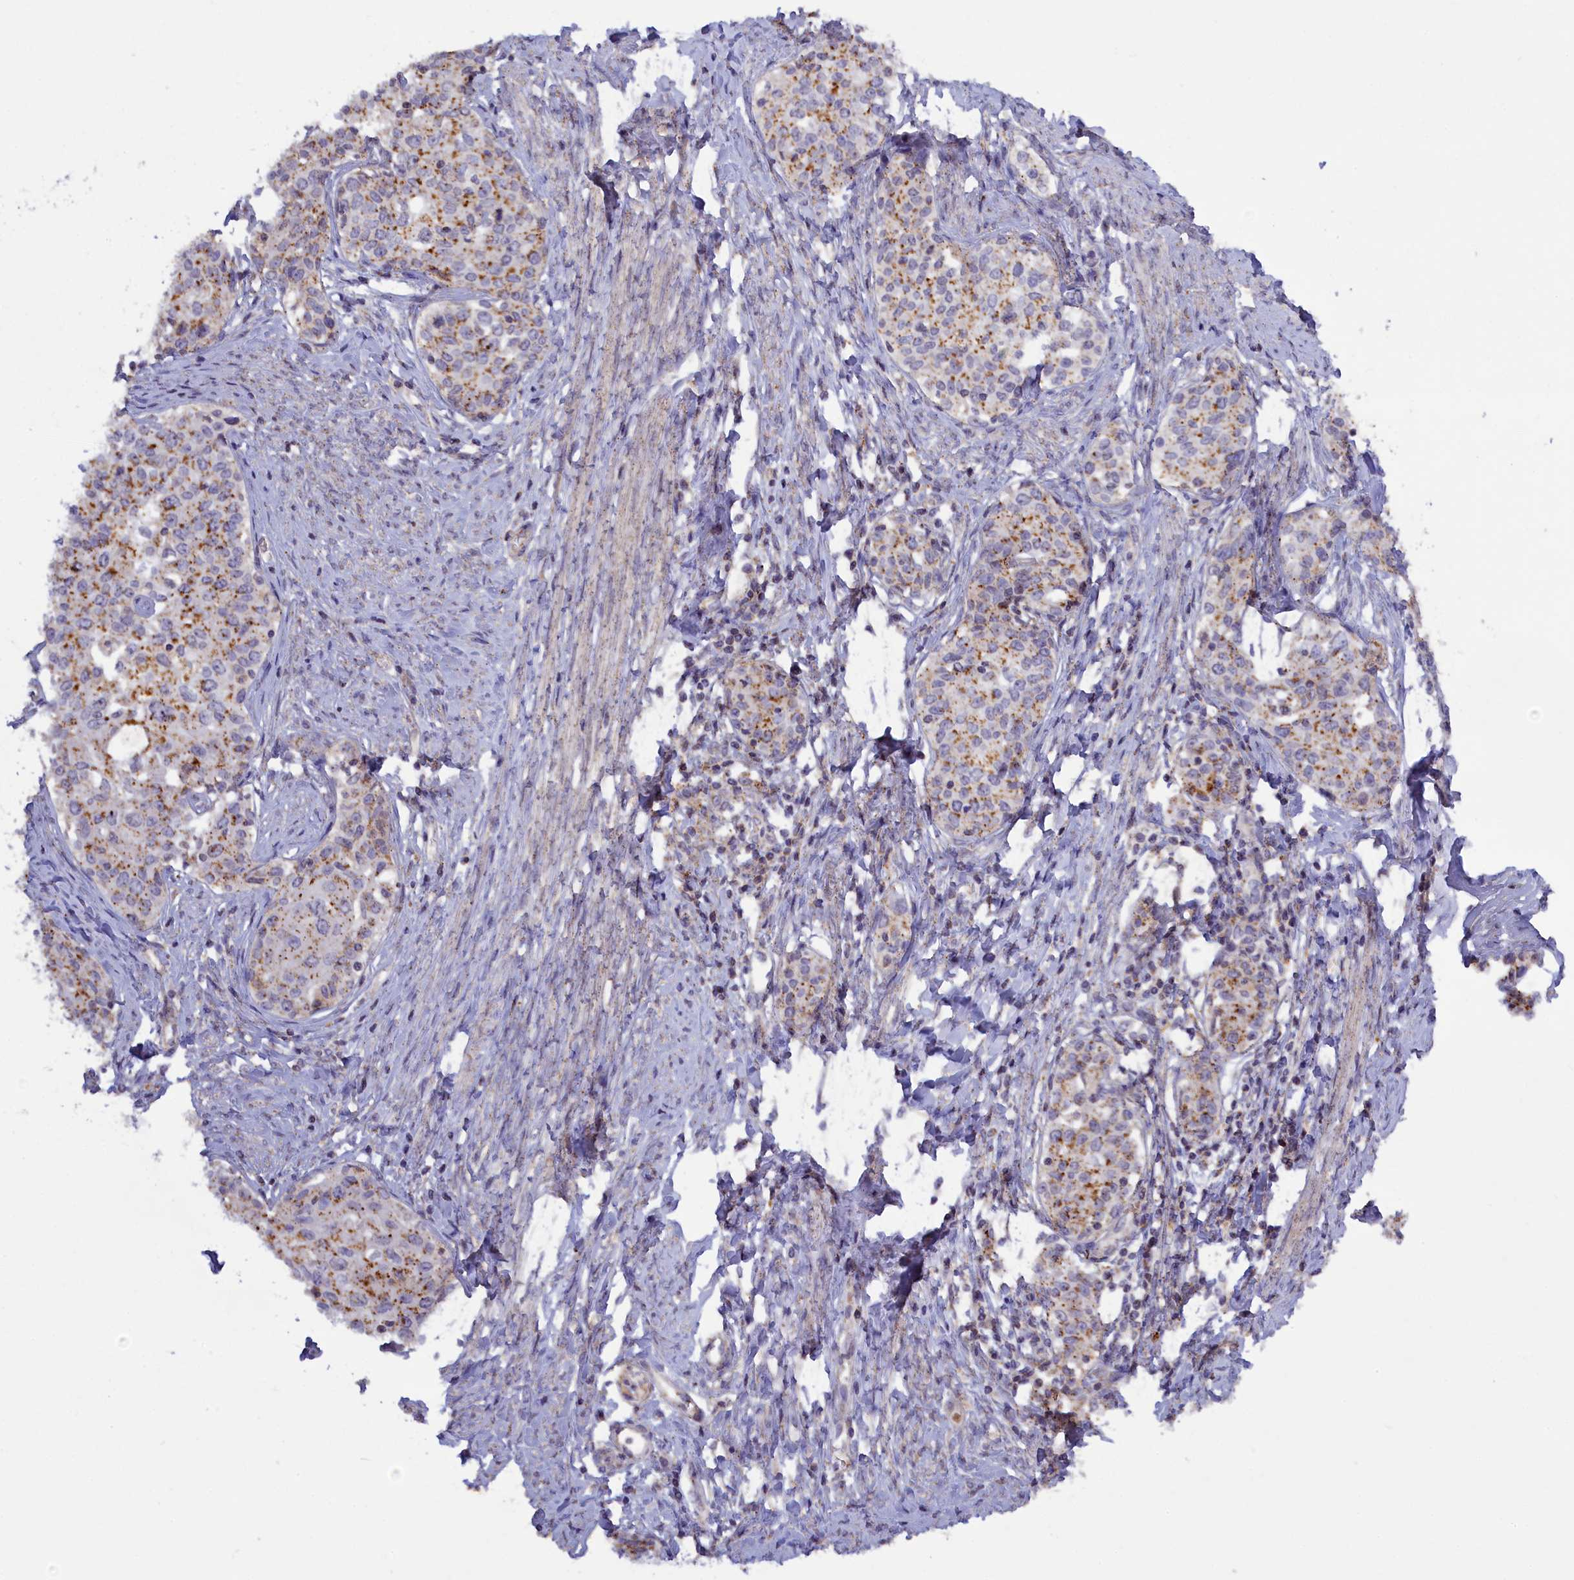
{"staining": {"intensity": "moderate", "quantity": "25%-75%", "location": "cytoplasmic/membranous"}, "tissue": "cervical cancer", "cell_type": "Tumor cells", "image_type": "cancer", "snomed": [{"axis": "morphology", "description": "Squamous cell carcinoma, NOS"}, {"axis": "morphology", "description": "Adenocarcinoma, NOS"}, {"axis": "topography", "description": "Cervix"}], "caption": "This photomicrograph reveals IHC staining of cervical squamous cell carcinoma, with medium moderate cytoplasmic/membranous expression in approximately 25%-75% of tumor cells.", "gene": "HYKK", "patient": {"sex": "female", "age": 52}}